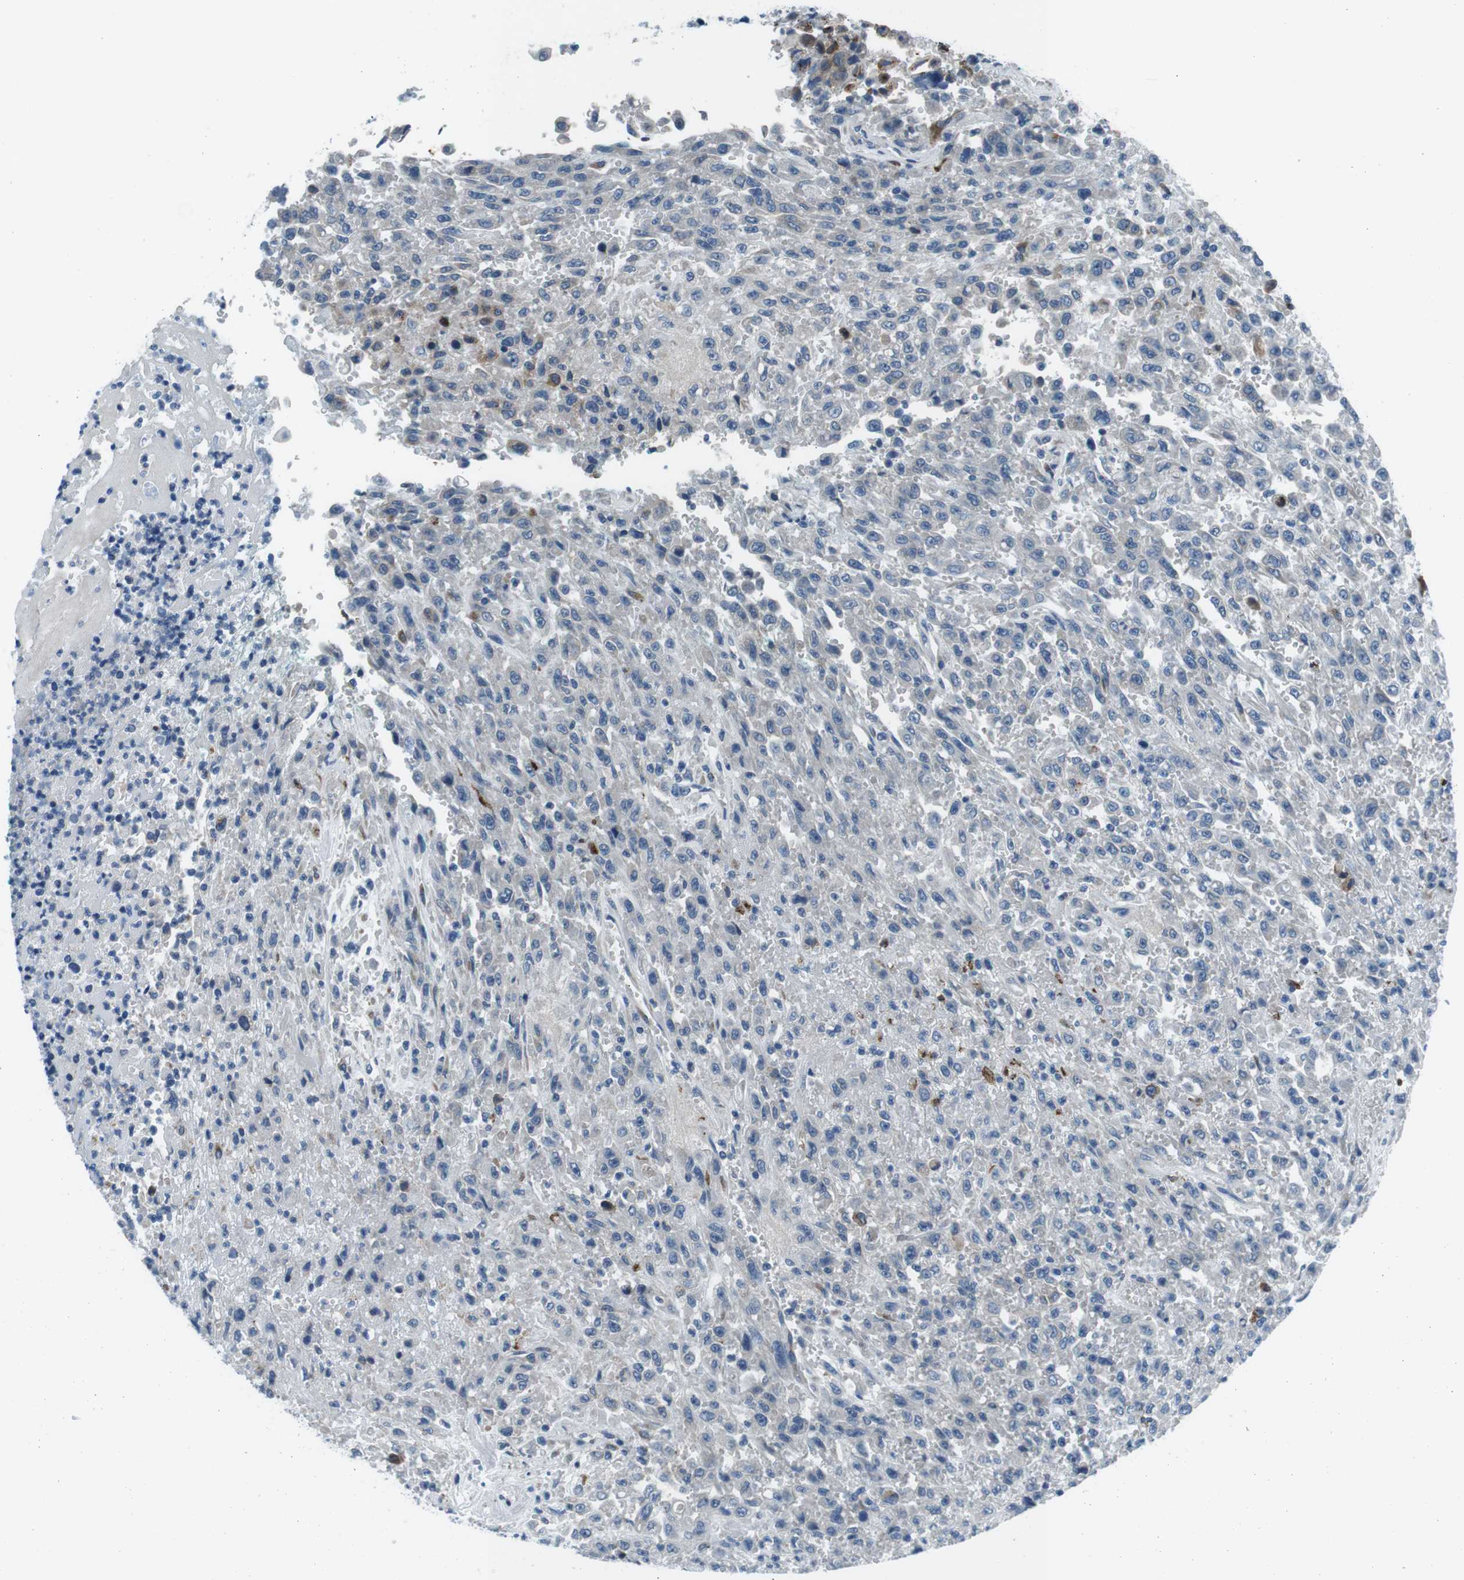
{"staining": {"intensity": "negative", "quantity": "none", "location": "none"}, "tissue": "urothelial cancer", "cell_type": "Tumor cells", "image_type": "cancer", "snomed": [{"axis": "morphology", "description": "Urothelial carcinoma, High grade"}, {"axis": "topography", "description": "Urinary bladder"}], "caption": "This is an immunohistochemistry histopathology image of high-grade urothelial carcinoma. There is no expression in tumor cells.", "gene": "NUCB2", "patient": {"sex": "male", "age": 46}}